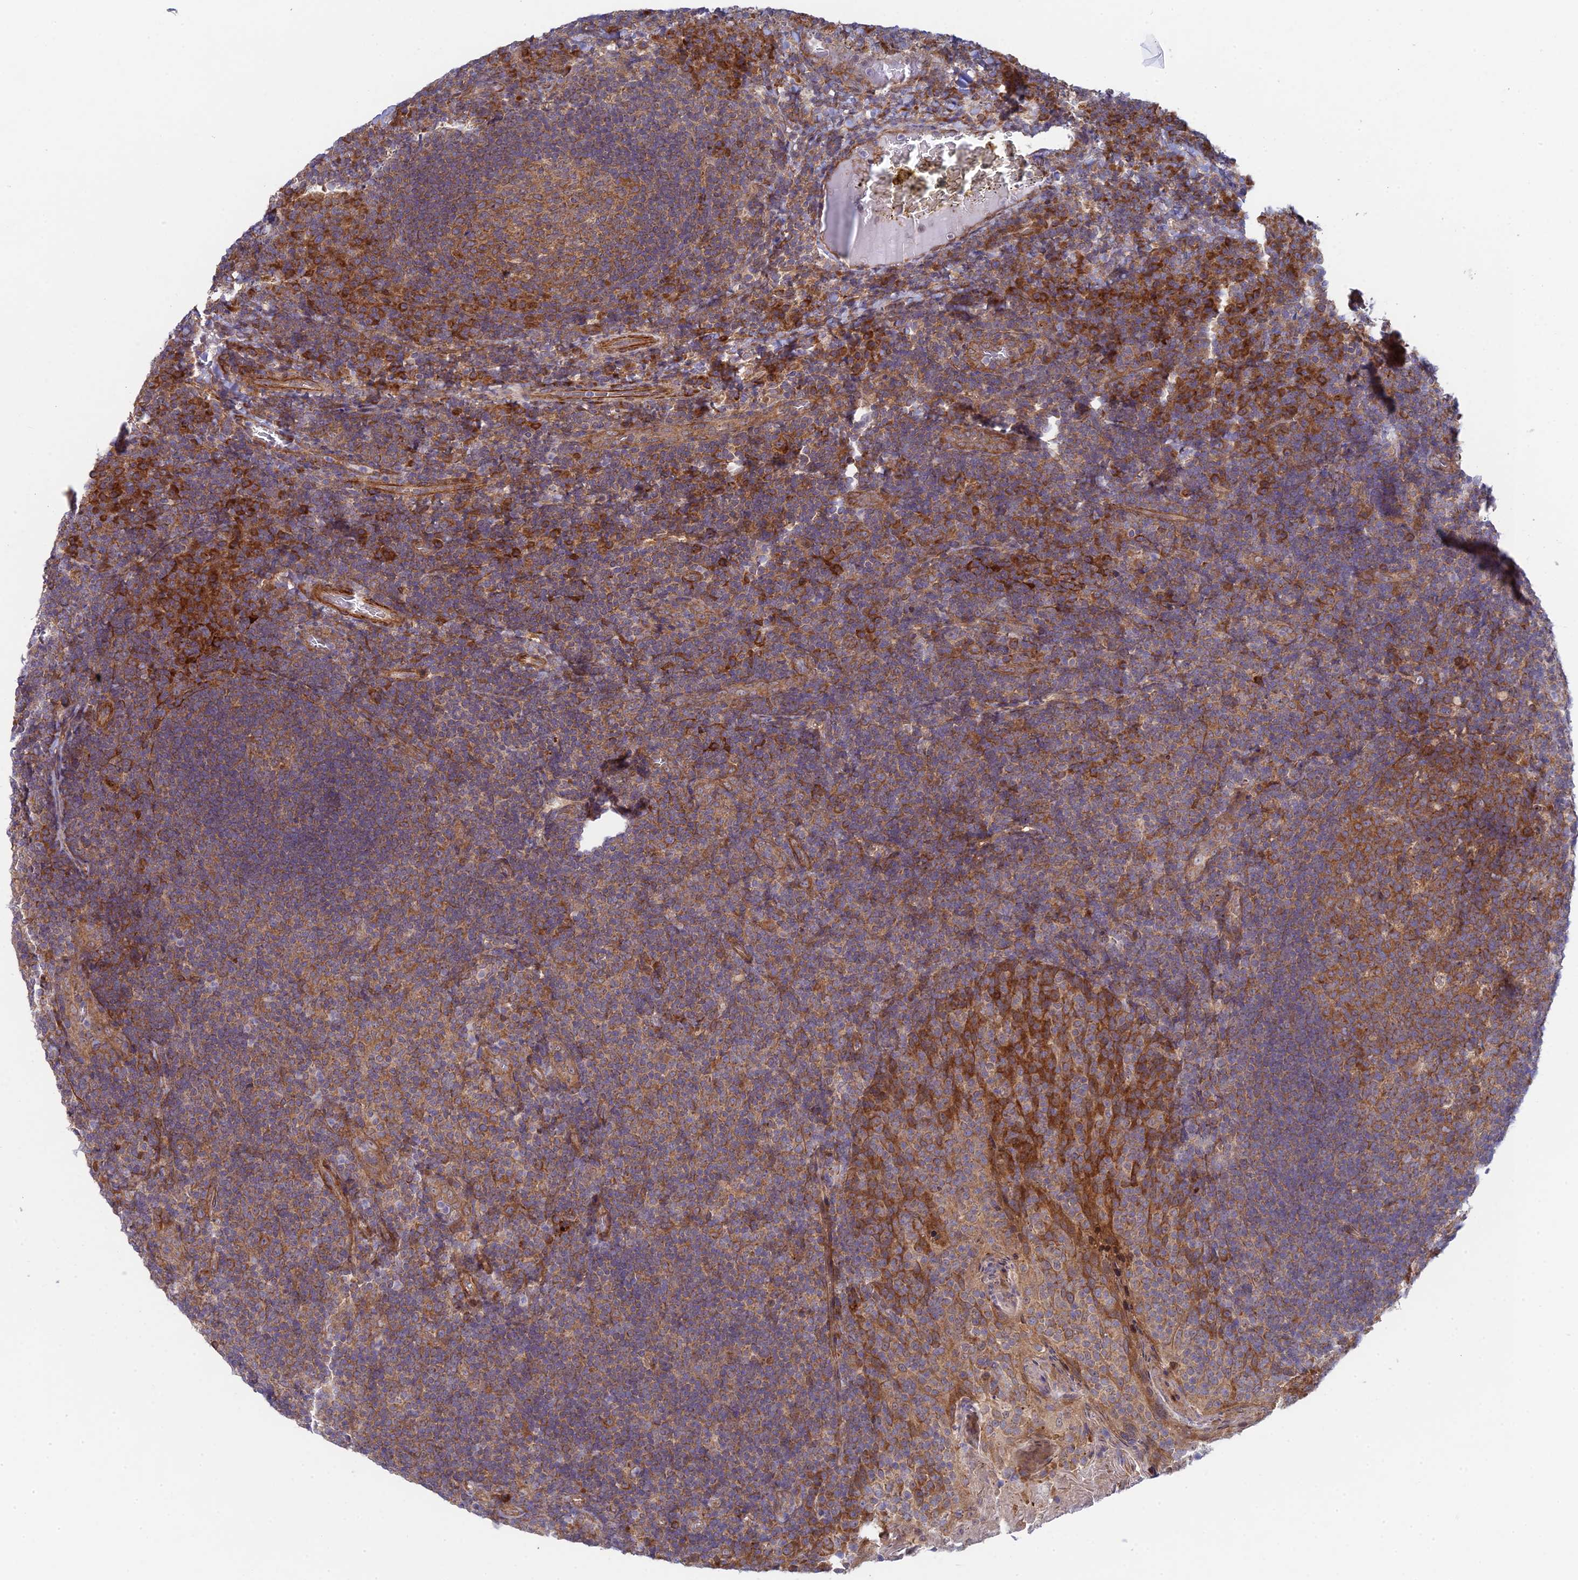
{"staining": {"intensity": "moderate", "quantity": "25%-75%", "location": "cytoplasmic/membranous"}, "tissue": "tonsil", "cell_type": "Germinal center cells", "image_type": "normal", "snomed": [{"axis": "morphology", "description": "Normal tissue, NOS"}, {"axis": "topography", "description": "Tonsil"}], "caption": "Moderate cytoplasmic/membranous protein expression is present in about 25%-75% of germinal center cells in tonsil.", "gene": "INCA1", "patient": {"sex": "male", "age": 17}}